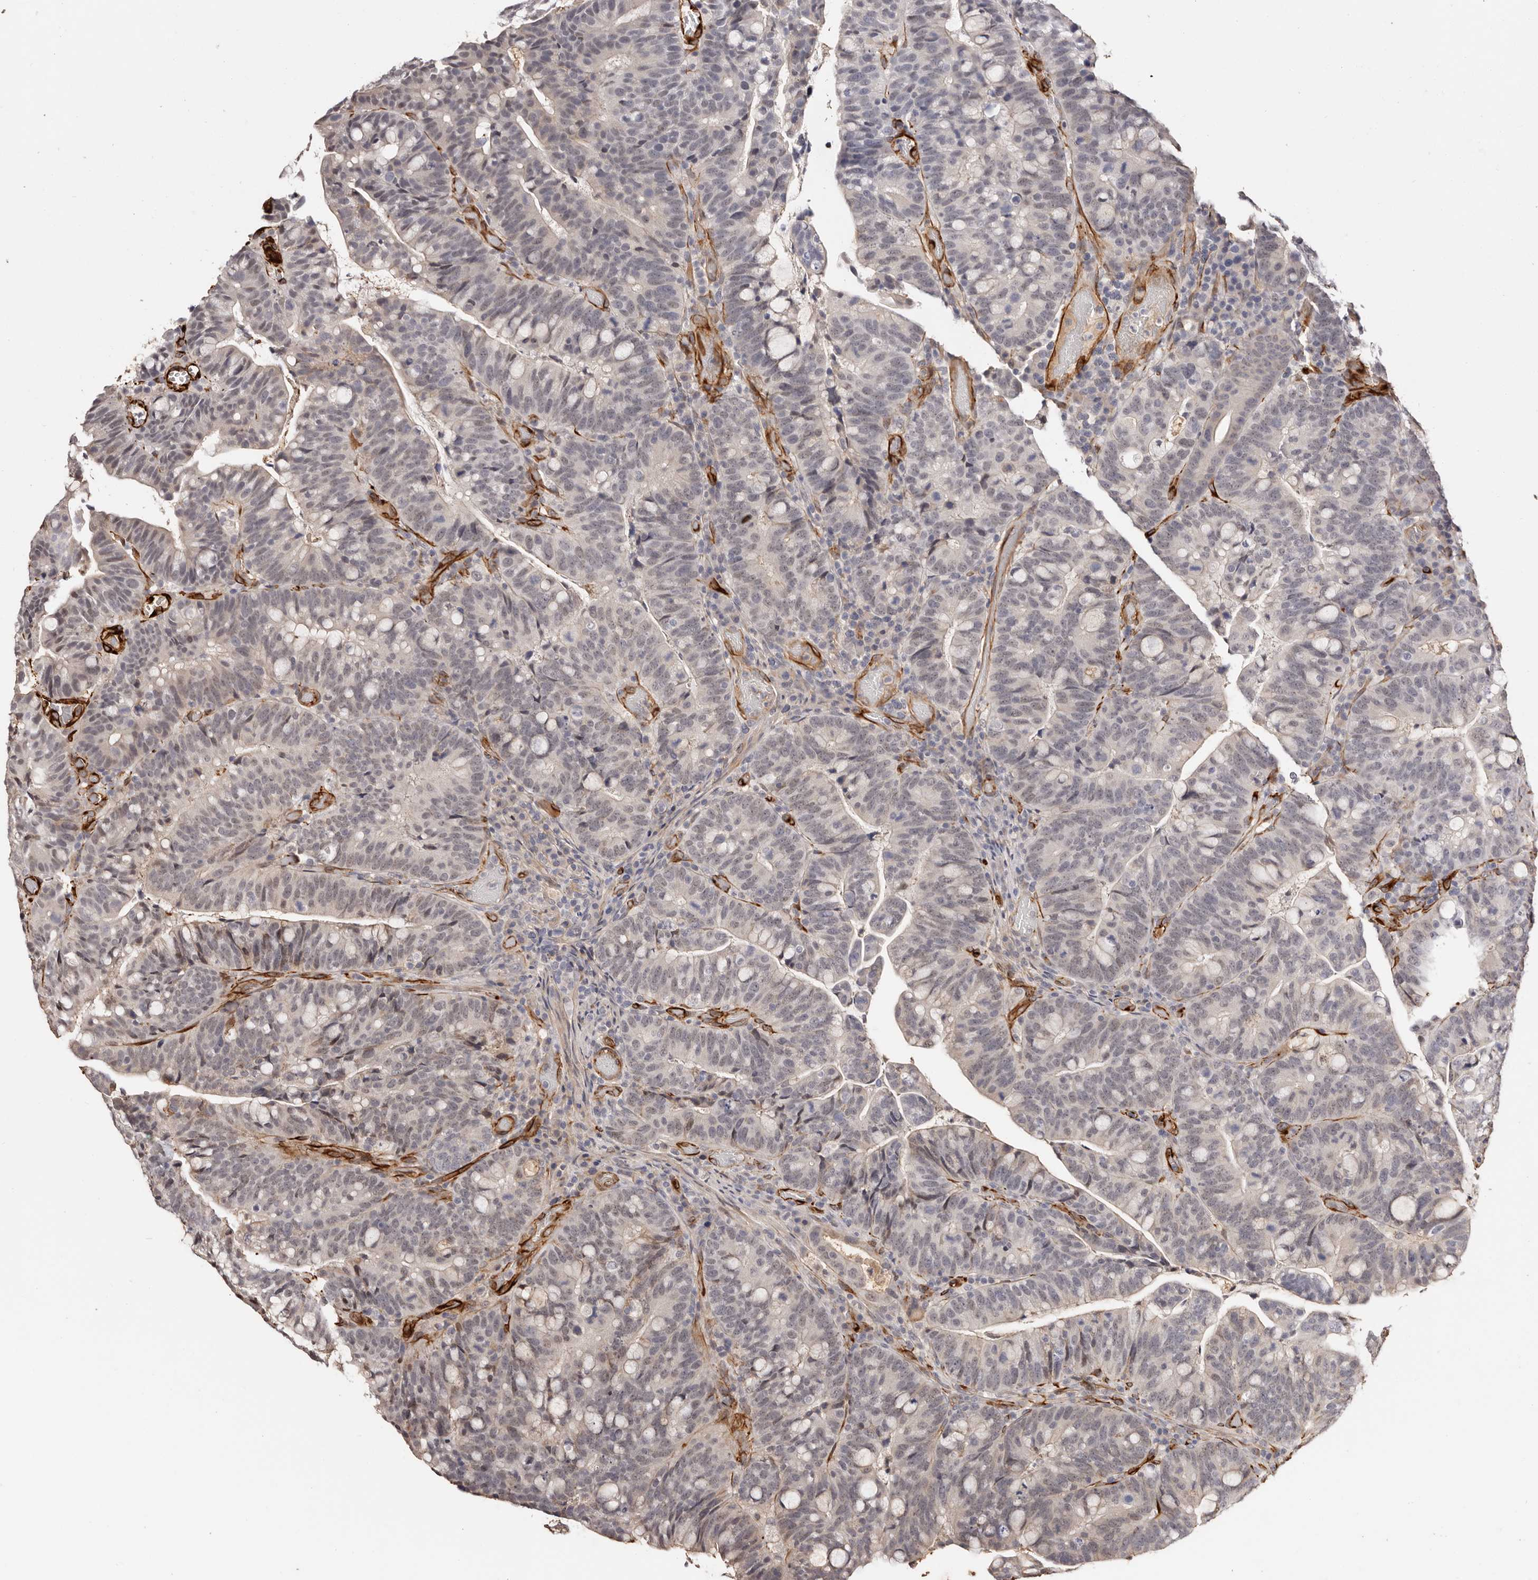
{"staining": {"intensity": "negative", "quantity": "none", "location": "none"}, "tissue": "colorectal cancer", "cell_type": "Tumor cells", "image_type": "cancer", "snomed": [{"axis": "morphology", "description": "Adenocarcinoma, NOS"}, {"axis": "topography", "description": "Colon"}], "caption": "Colorectal cancer was stained to show a protein in brown. There is no significant expression in tumor cells. (DAB (3,3'-diaminobenzidine) immunohistochemistry (IHC), high magnification).", "gene": "ZNF557", "patient": {"sex": "female", "age": 66}}